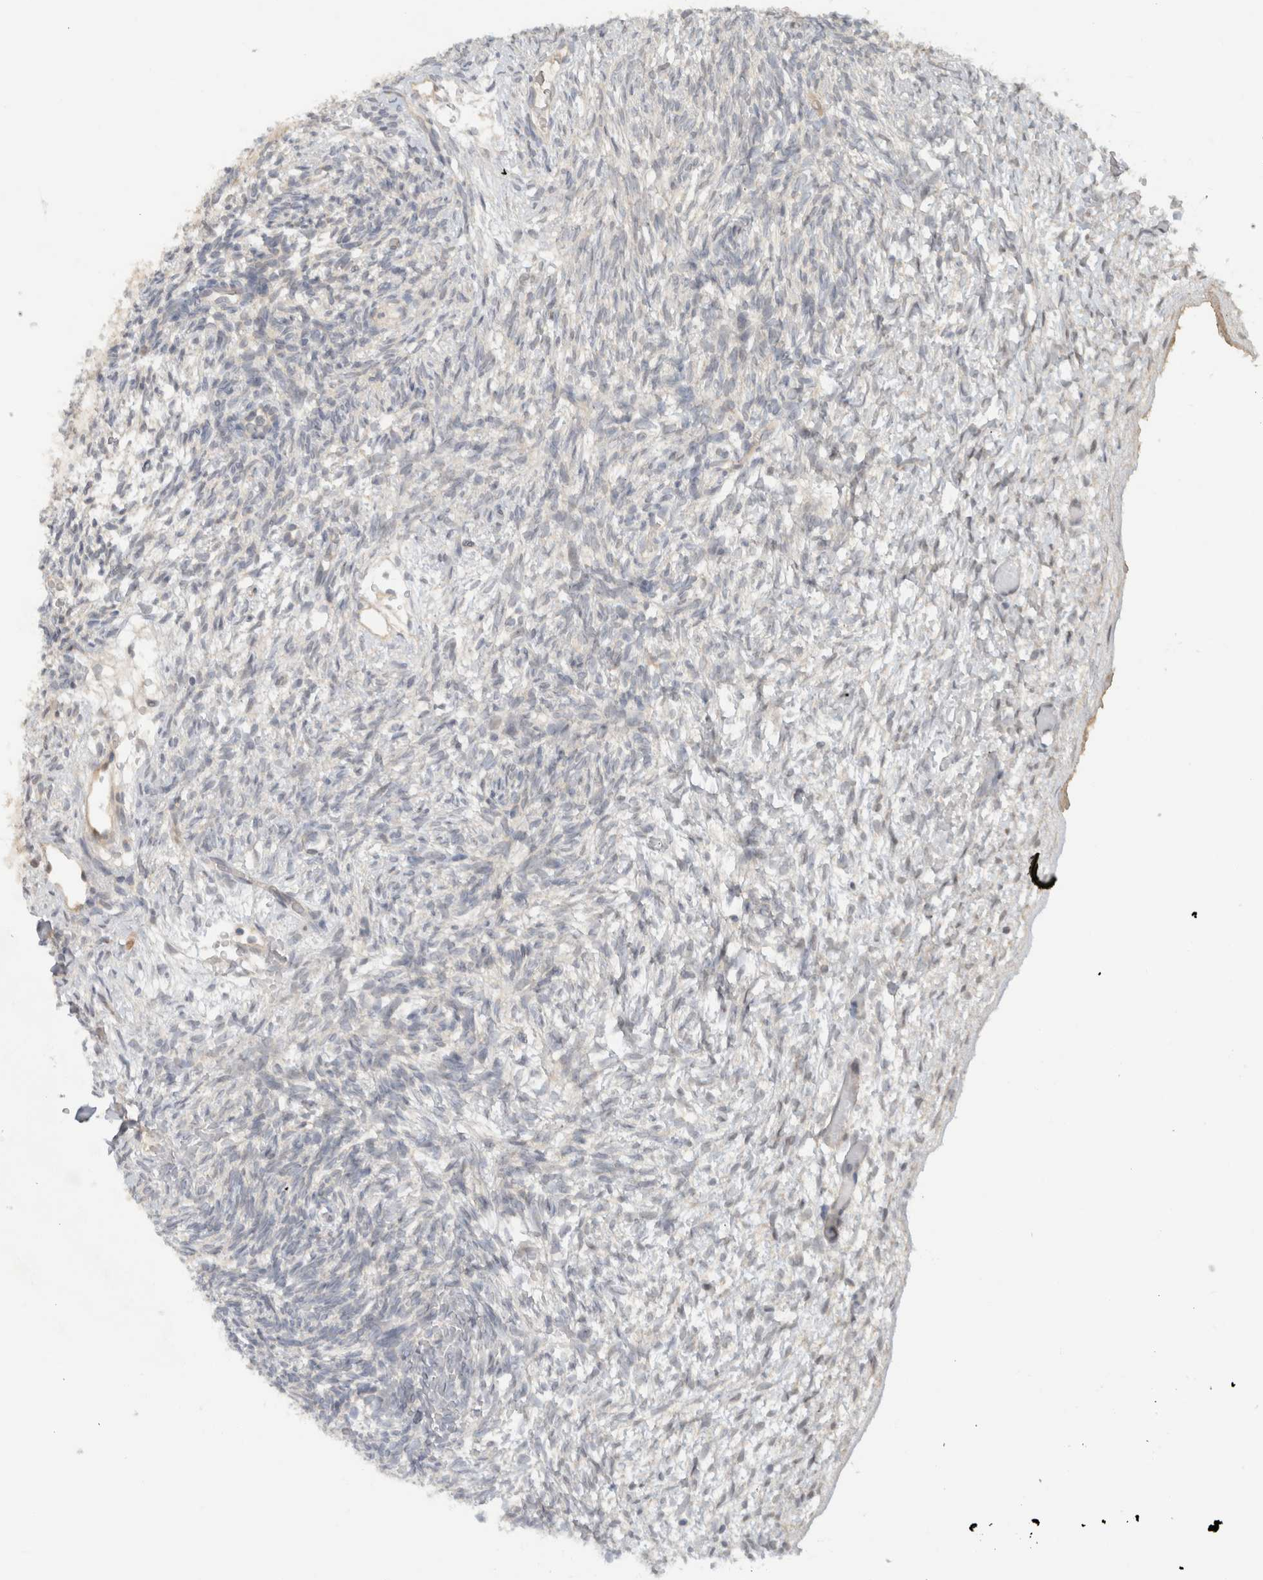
{"staining": {"intensity": "weak", "quantity": "25%-75%", "location": "cytoplasmic/membranous"}, "tissue": "ovary", "cell_type": "Follicle cells", "image_type": "normal", "snomed": [{"axis": "morphology", "description": "Normal tissue, NOS"}, {"axis": "topography", "description": "Ovary"}], "caption": "Brown immunohistochemical staining in unremarkable human ovary demonstrates weak cytoplasmic/membranous staining in about 25%-75% of follicle cells.", "gene": "ERCC6L2", "patient": {"sex": "female", "age": 34}}